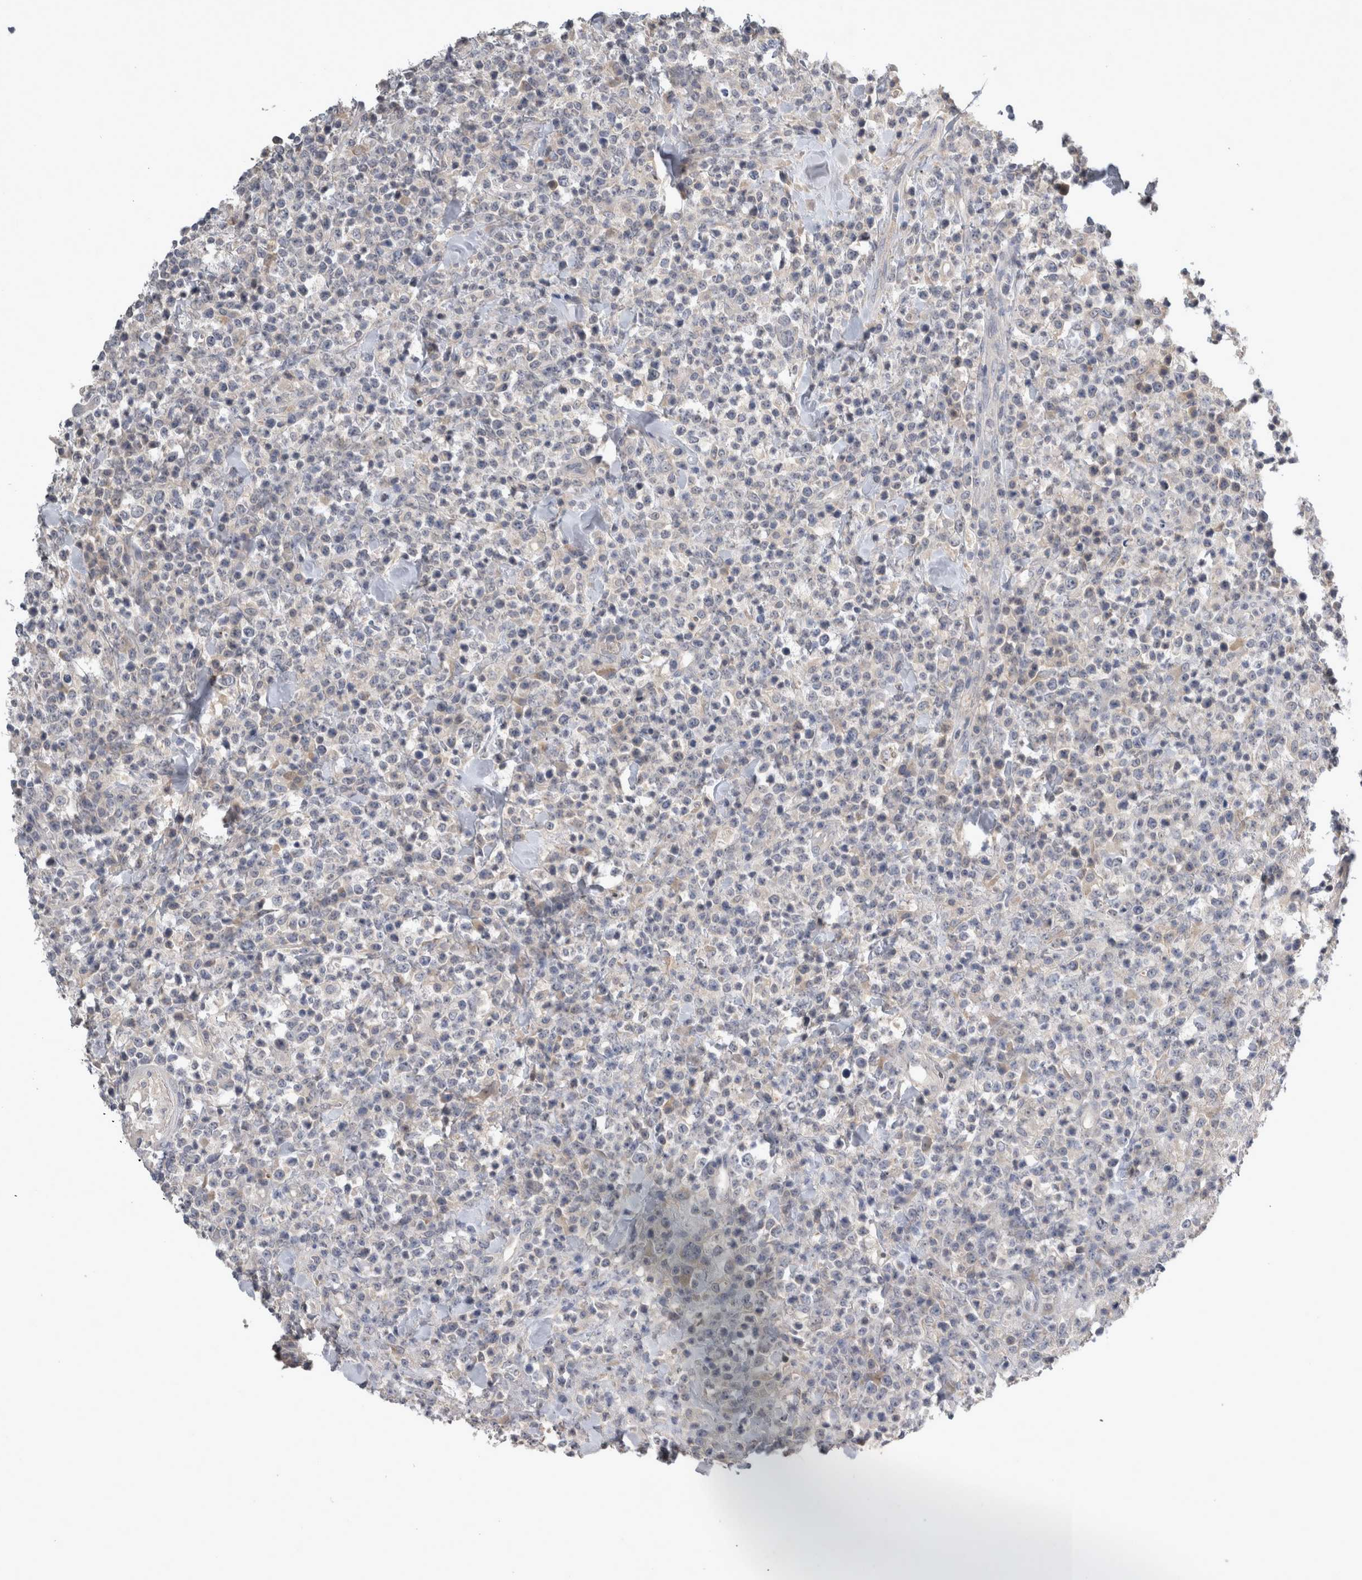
{"staining": {"intensity": "negative", "quantity": "none", "location": "none"}, "tissue": "lymphoma", "cell_type": "Tumor cells", "image_type": "cancer", "snomed": [{"axis": "morphology", "description": "Malignant lymphoma, non-Hodgkin's type, High grade"}, {"axis": "topography", "description": "Colon"}], "caption": "Lymphoma stained for a protein using IHC exhibits no positivity tumor cells.", "gene": "SLC22A11", "patient": {"sex": "female", "age": 53}}